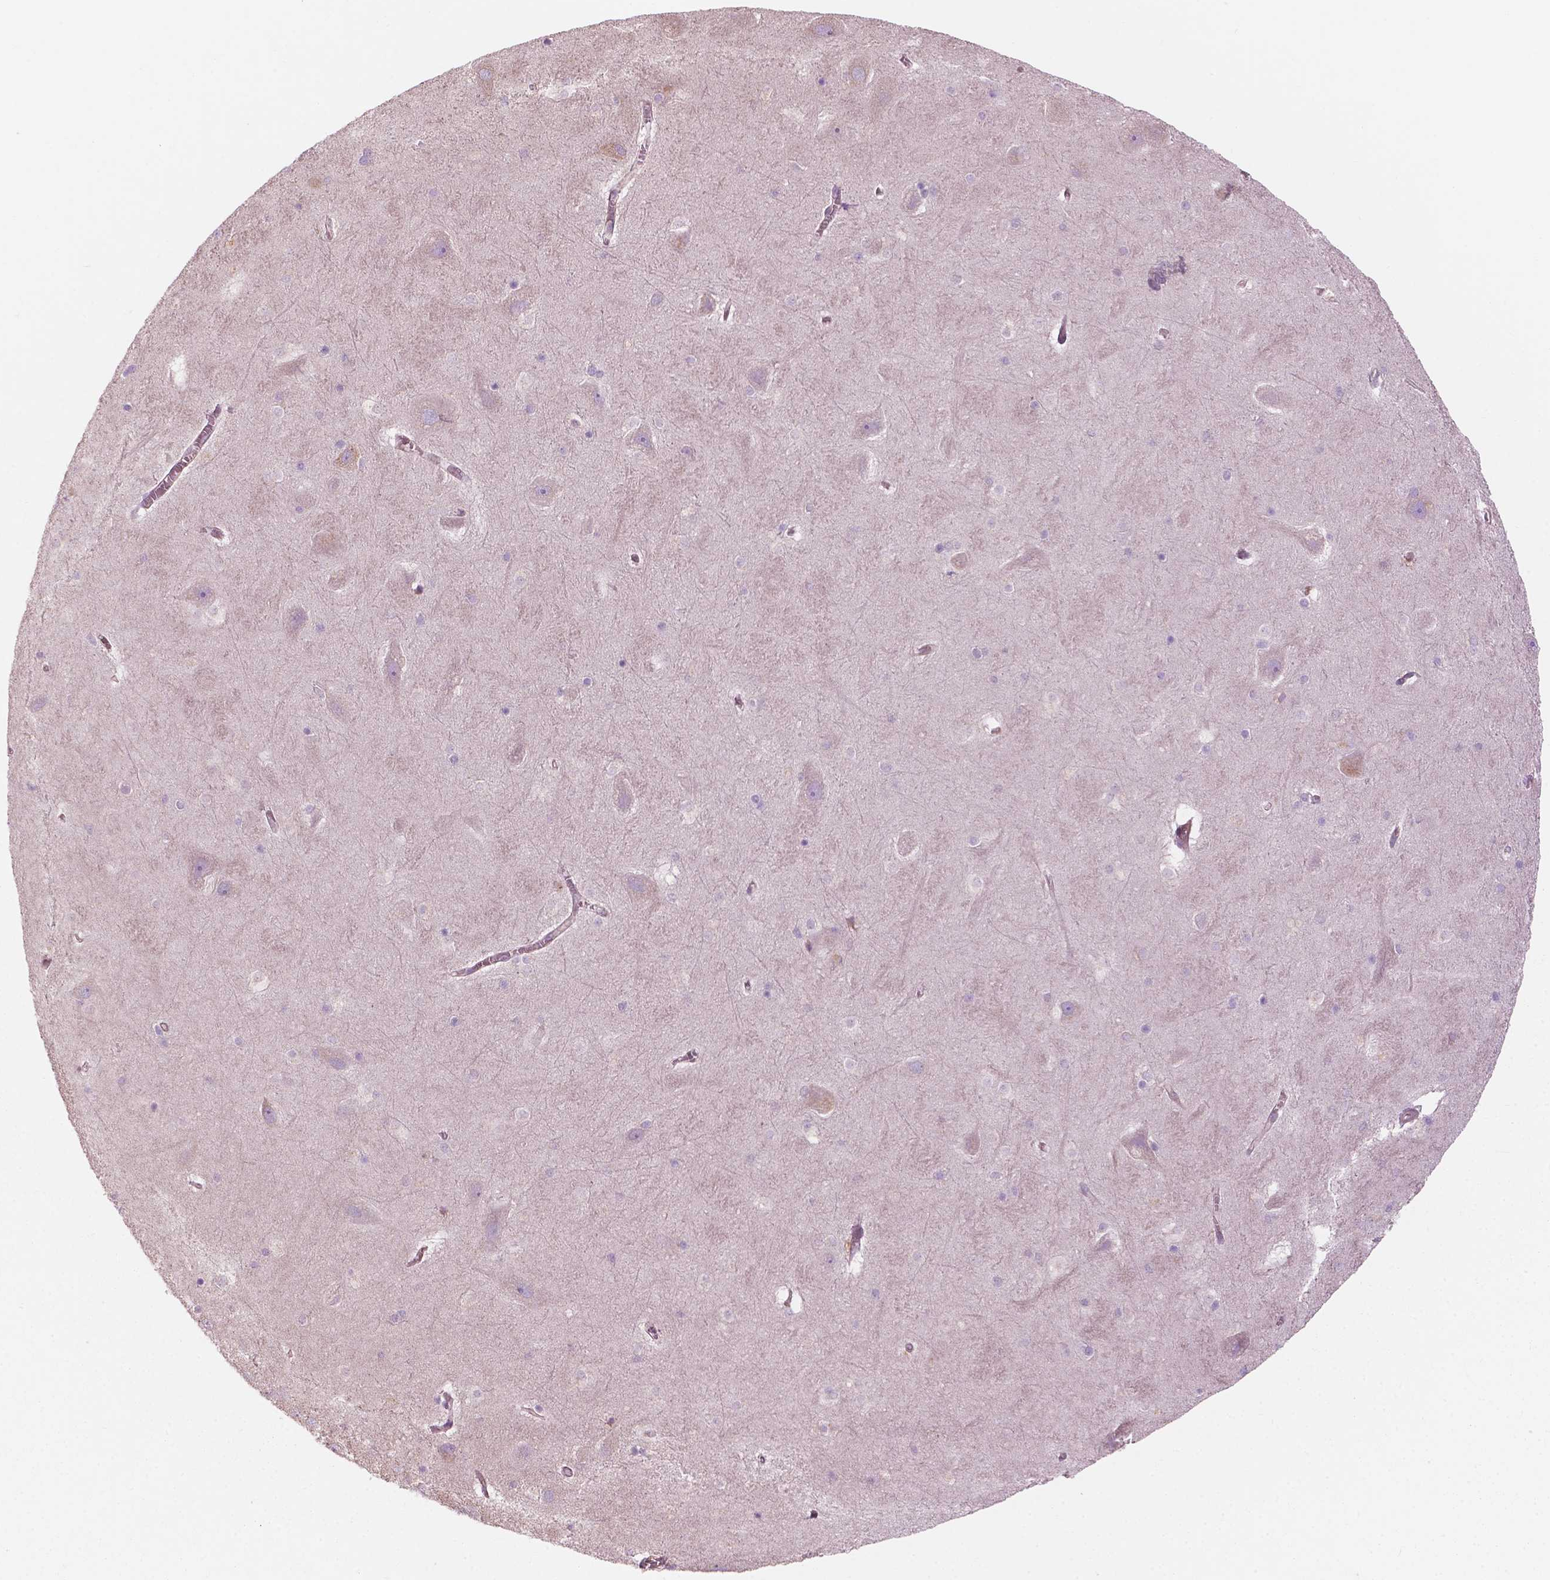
{"staining": {"intensity": "negative", "quantity": "none", "location": "none"}, "tissue": "hippocampus", "cell_type": "Glial cells", "image_type": "normal", "snomed": [{"axis": "morphology", "description": "Normal tissue, NOS"}, {"axis": "topography", "description": "Hippocampus"}], "caption": "The immunohistochemistry (IHC) photomicrograph has no significant expression in glial cells of hippocampus.", "gene": "SURF4", "patient": {"sex": "male", "age": 45}}